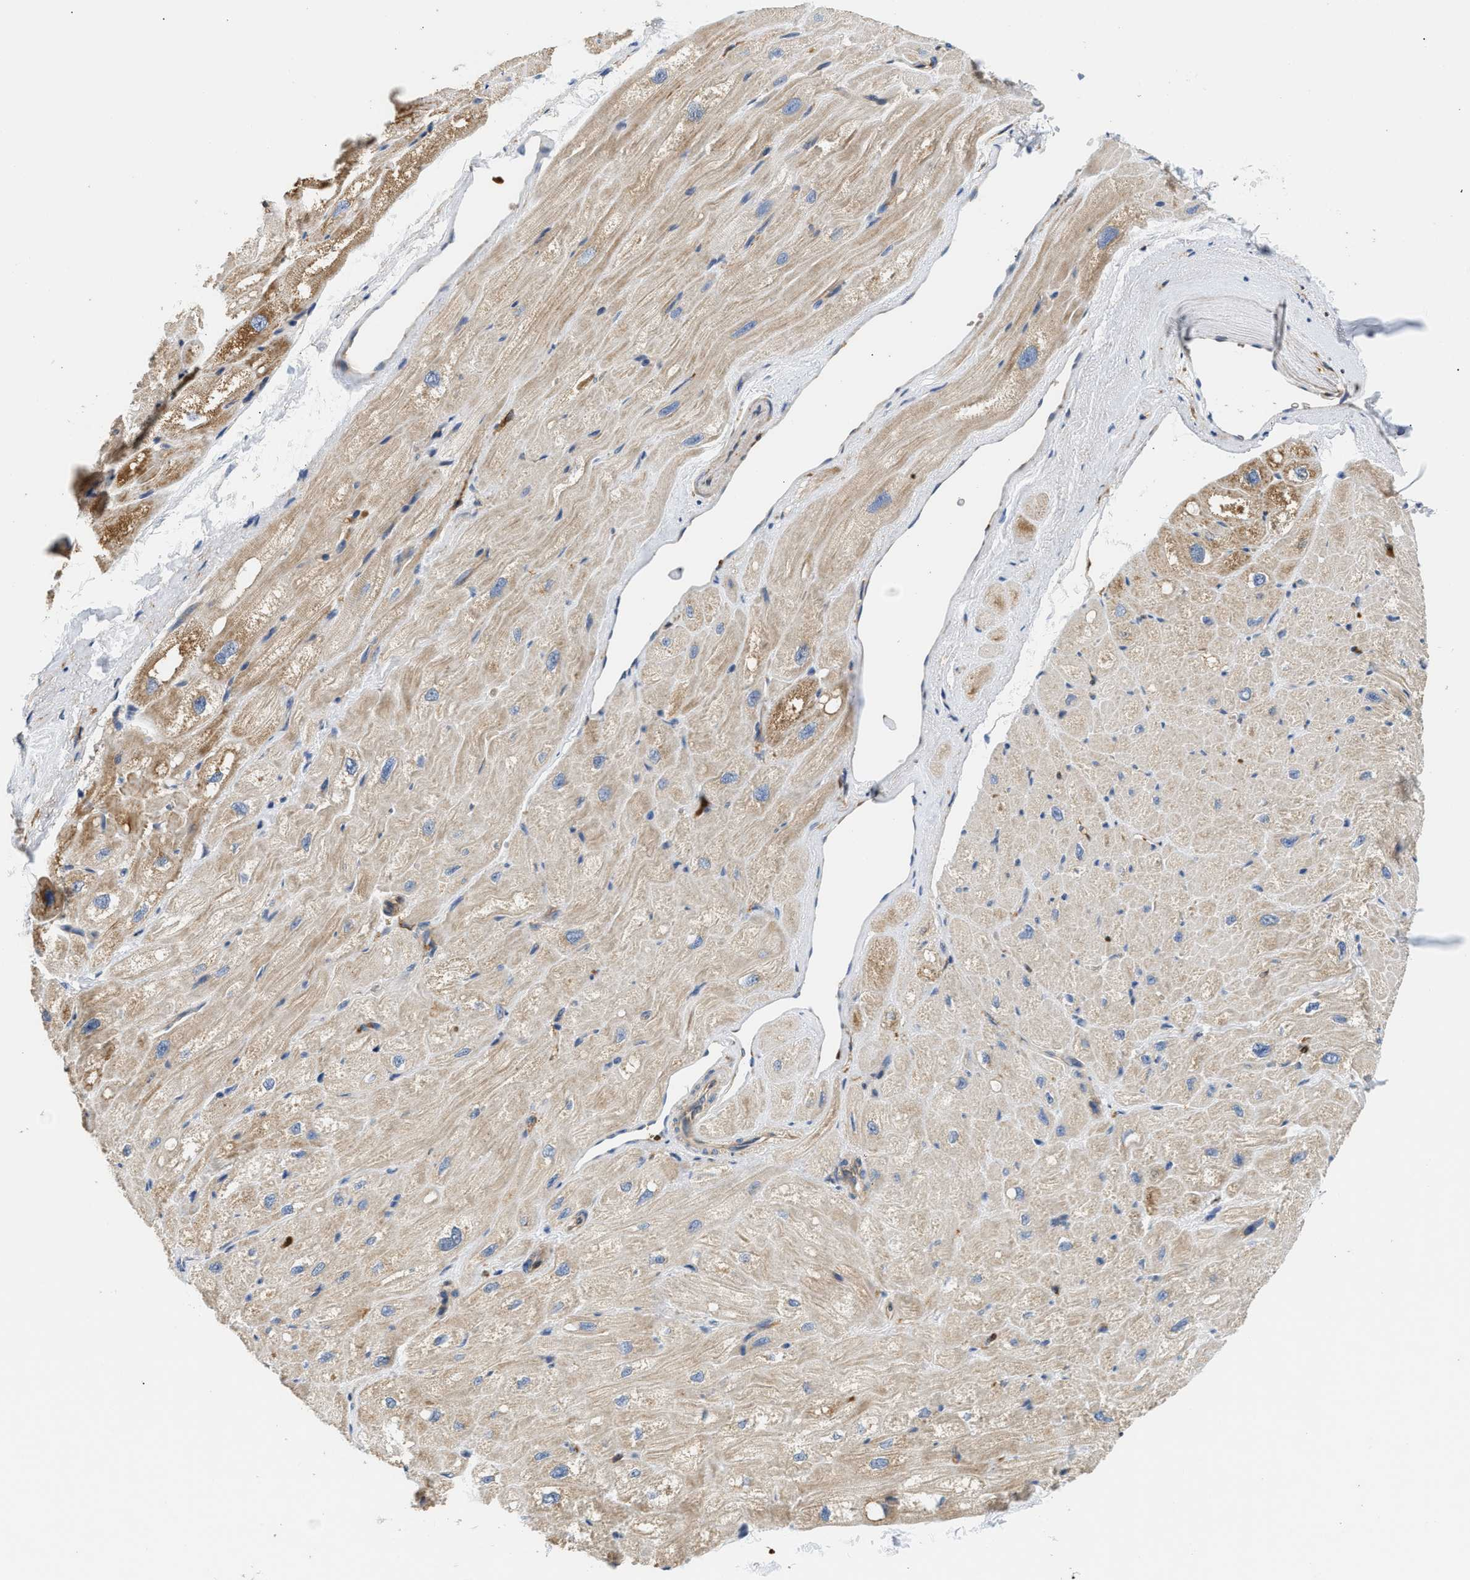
{"staining": {"intensity": "weak", "quantity": ">75%", "location": "cytoplasmic/membranous"}, "tissue": "heart muscle", "cell_type": "Cardiomyocytes", "image_type": "normal", "snomed": [{"axis": "morphology", "description": "Normal tissue, NOS"}, {"axis": "topography", "description": "Heart"}], "caption": "IHC (DAB) staining of normal heart muscle displays weak cytoplasmic/membranous protein positivity in about >75% of cardiomyocytes. Nuclei are stained in blue.", "gene": "RAB31", "patient": {"sex": "male", "age": 49}}